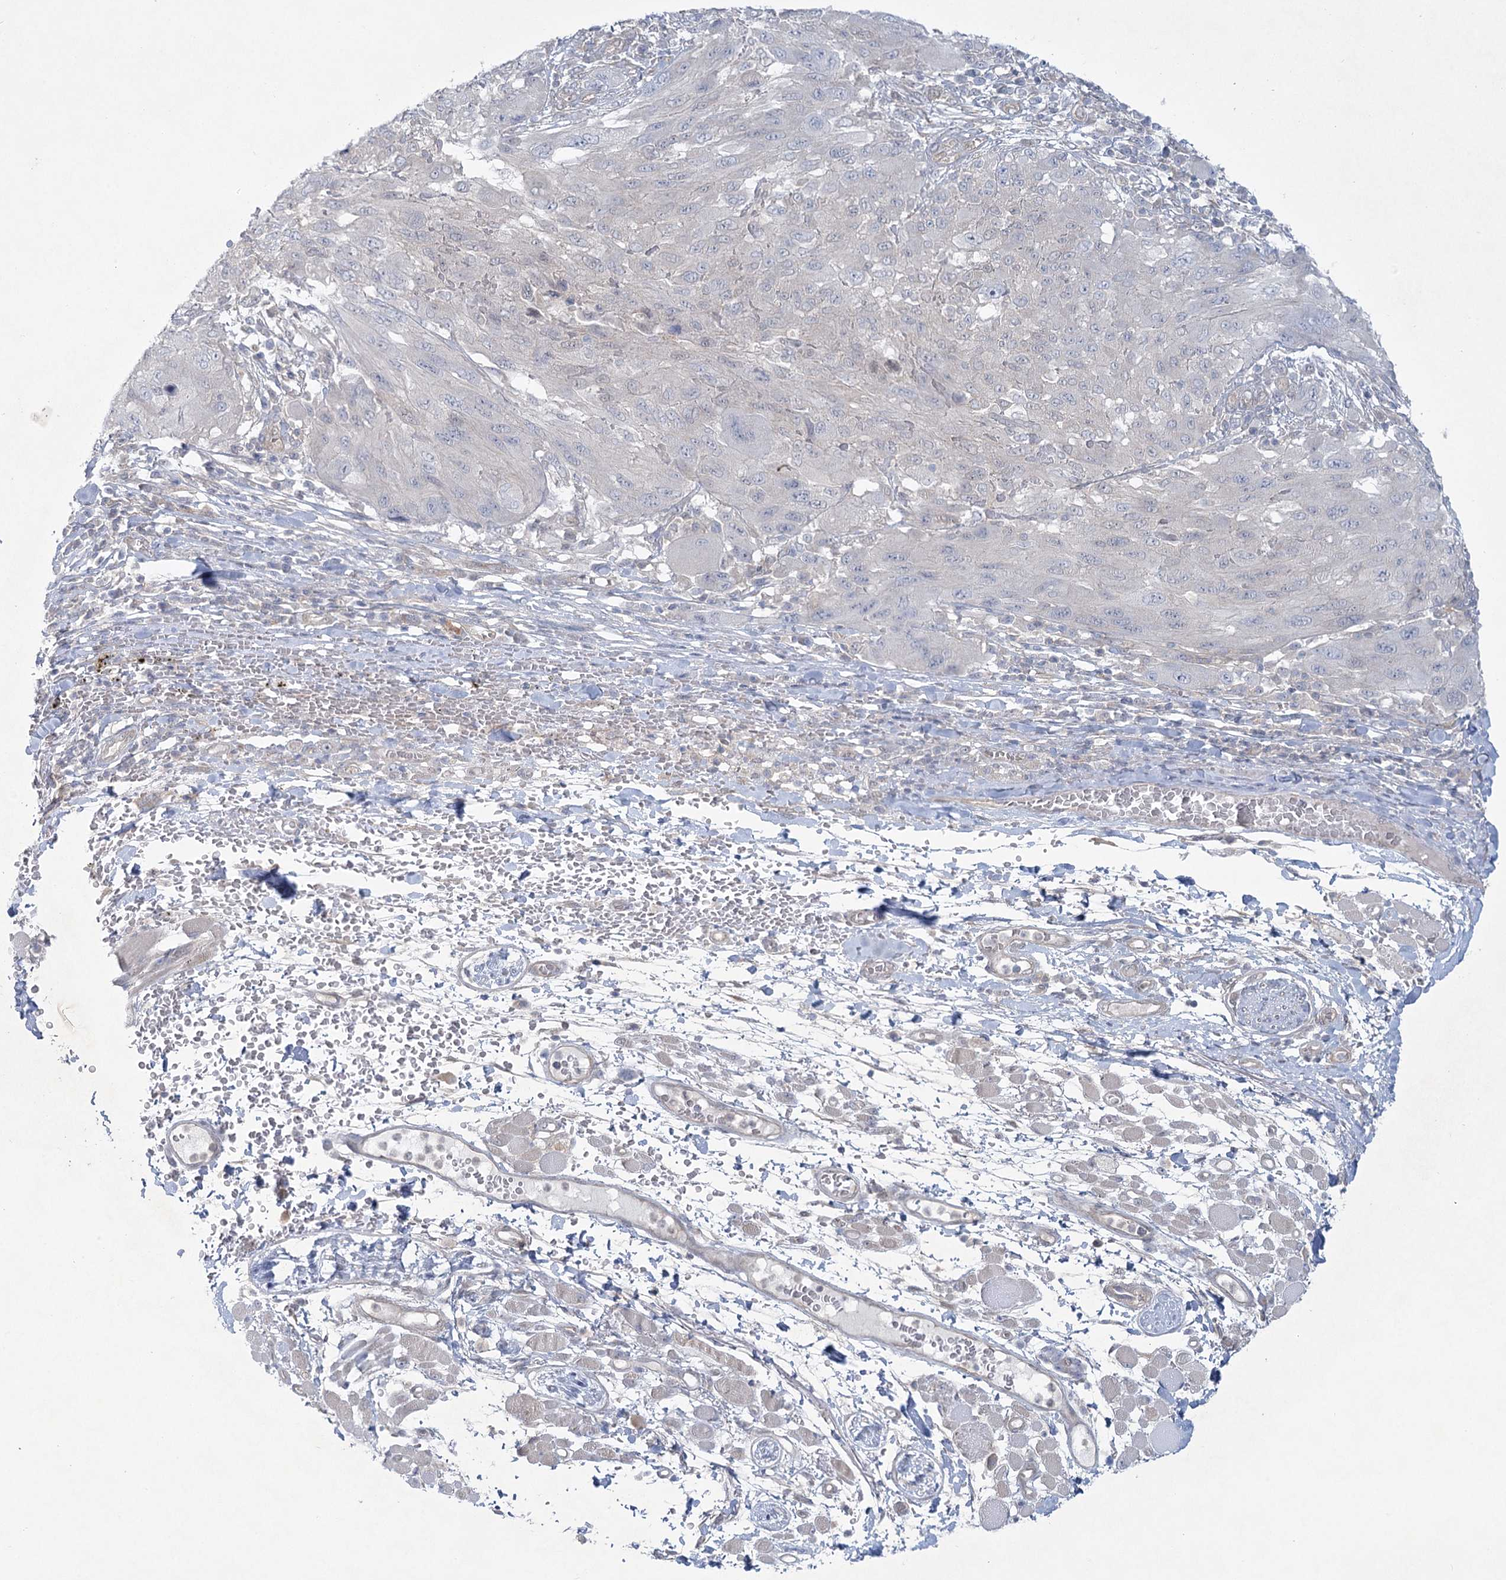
{"staining": {"intensity": "negative", "quantity": "none", "location": "none"}, "tissue": "melanoma", "cell_type": "Tumor cells", "image_type": "cancer", "snomed": [{"axis": "morphology", "description": "Malignant melanoma, NOS"}, {"axis": "topography", "description": "Skin"}], "caption": "Histopathology image shows no protein expression in tumor cells of melanoma tissue.", "gene": "AAMDC", "patient": {"sex": "female", "age": 91}}